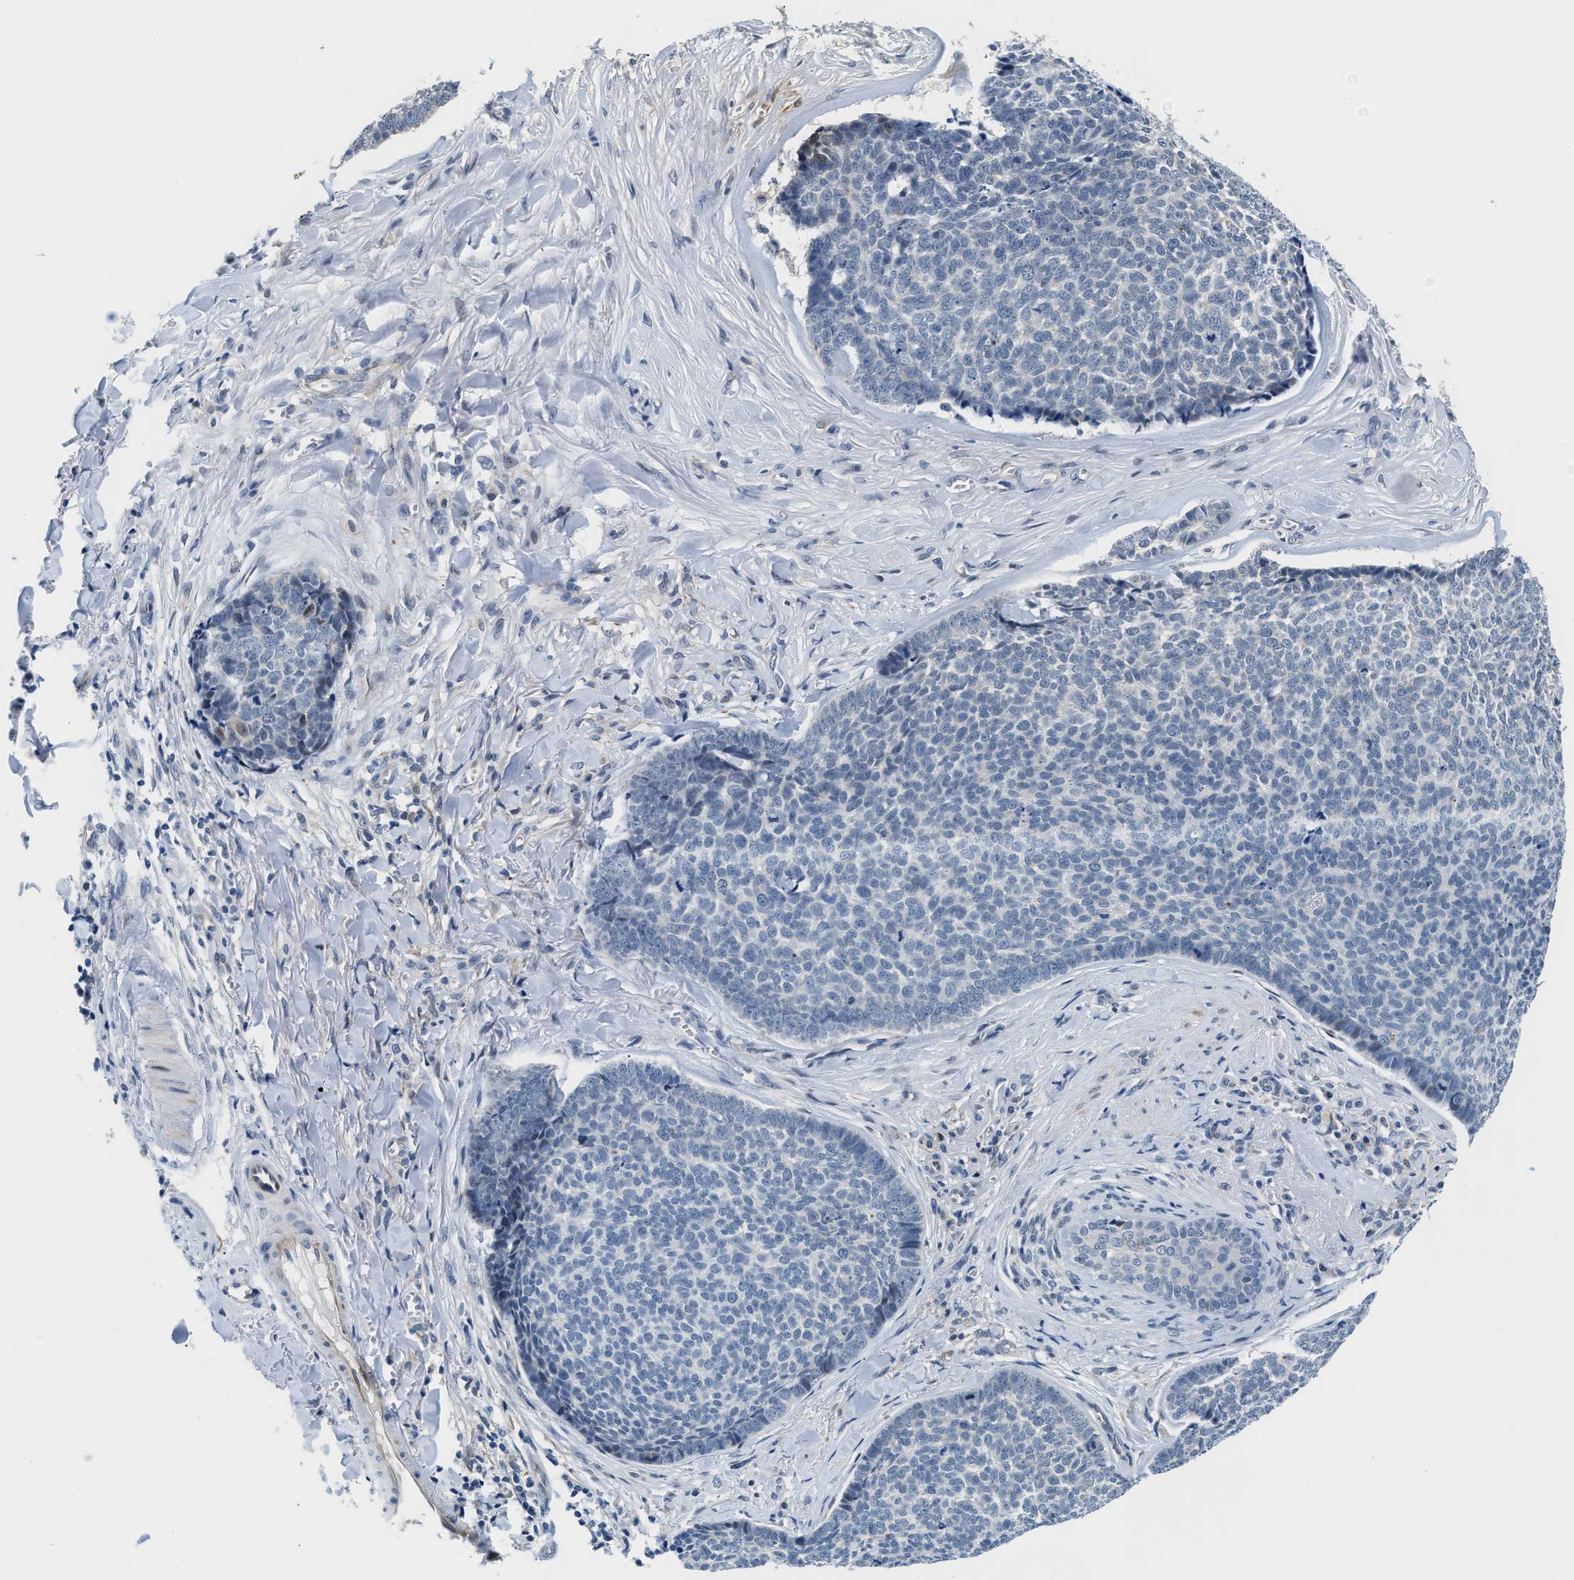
{"staining": {"intensity": "negative", "quantity": "none", "location": "none"}, "tissue": "skin cancer", "cell_type": "Tumor cells", "image_type": "cancer", "snomed": [{"axis": "morphology", "description": "Basal cell carcinoma"}, {"axis": "topography", "description": "Skin"}], "caption": "Immunohistochemical staining of basal cell carcinoma (skin) exhibits no significant positivity in tumor cells. (Stains: DAB (3,3'-diaminobenzidine) immunohistochemistry (IHC) with hematoxylin counter stain, Microscopy: brightfield microscopy at high magnification).", "gene": "PPM1H", "patient": {"sex": "male", "age": 84}}